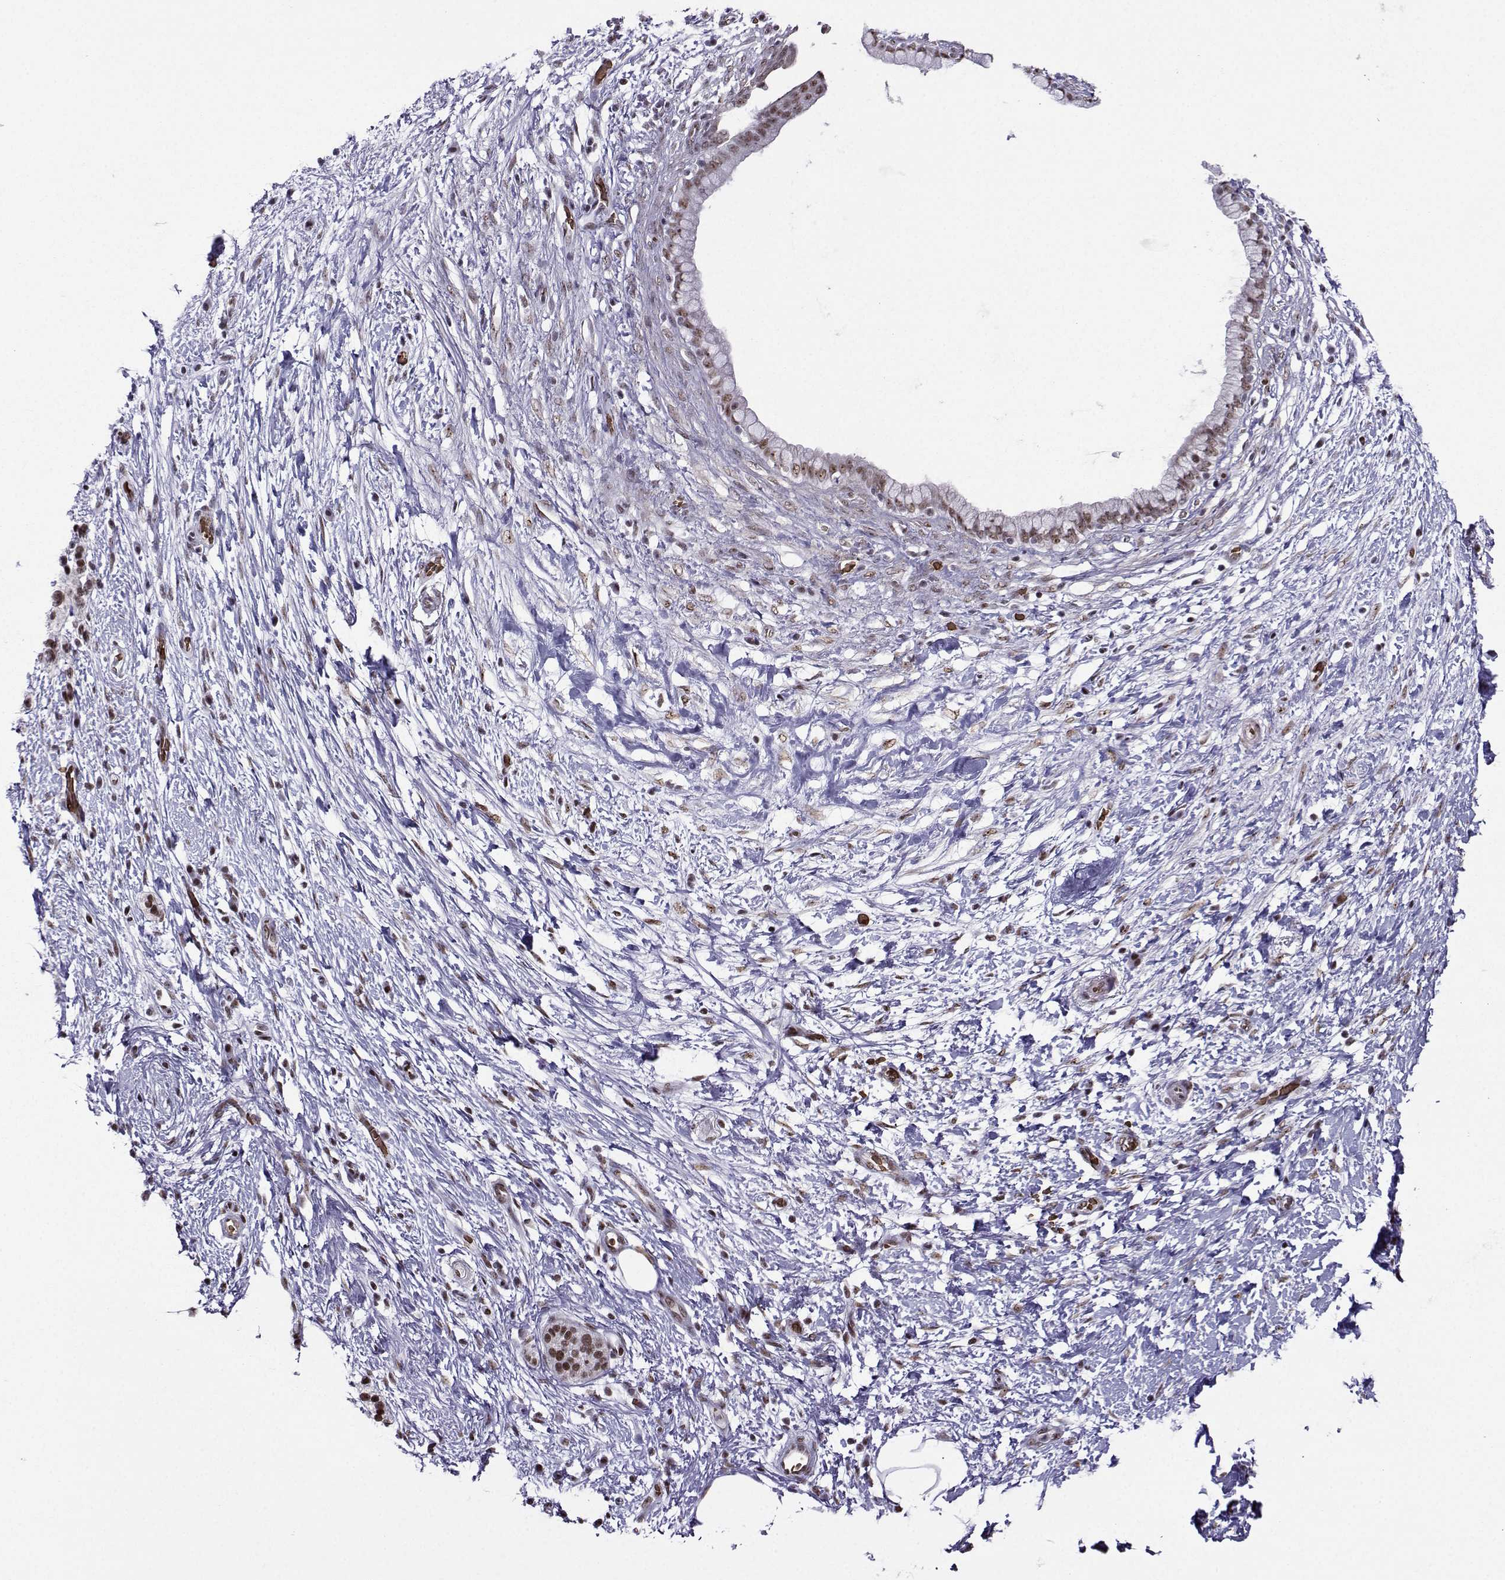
{"staining": {"intensity": "moderate", "quantity": ">75%", "location": "nuclear"}, "tissue": "pancreatic cancer", "cell_type": "Tumor cells", "image_type": "cancer", "snomed": [{"axis": "morphology", "description": "Adenocarcinoma, NOS"}, {"axis": "topography", "description": "Pancreas"}], "caption": "This photomicrograph shows IHC staining of human pancreatic cancer, with medium moderate nuclear expression in approximately >75% of tumor cells.", "gene": "CCNK", "patient": {"sex": "female", "age": 72}}